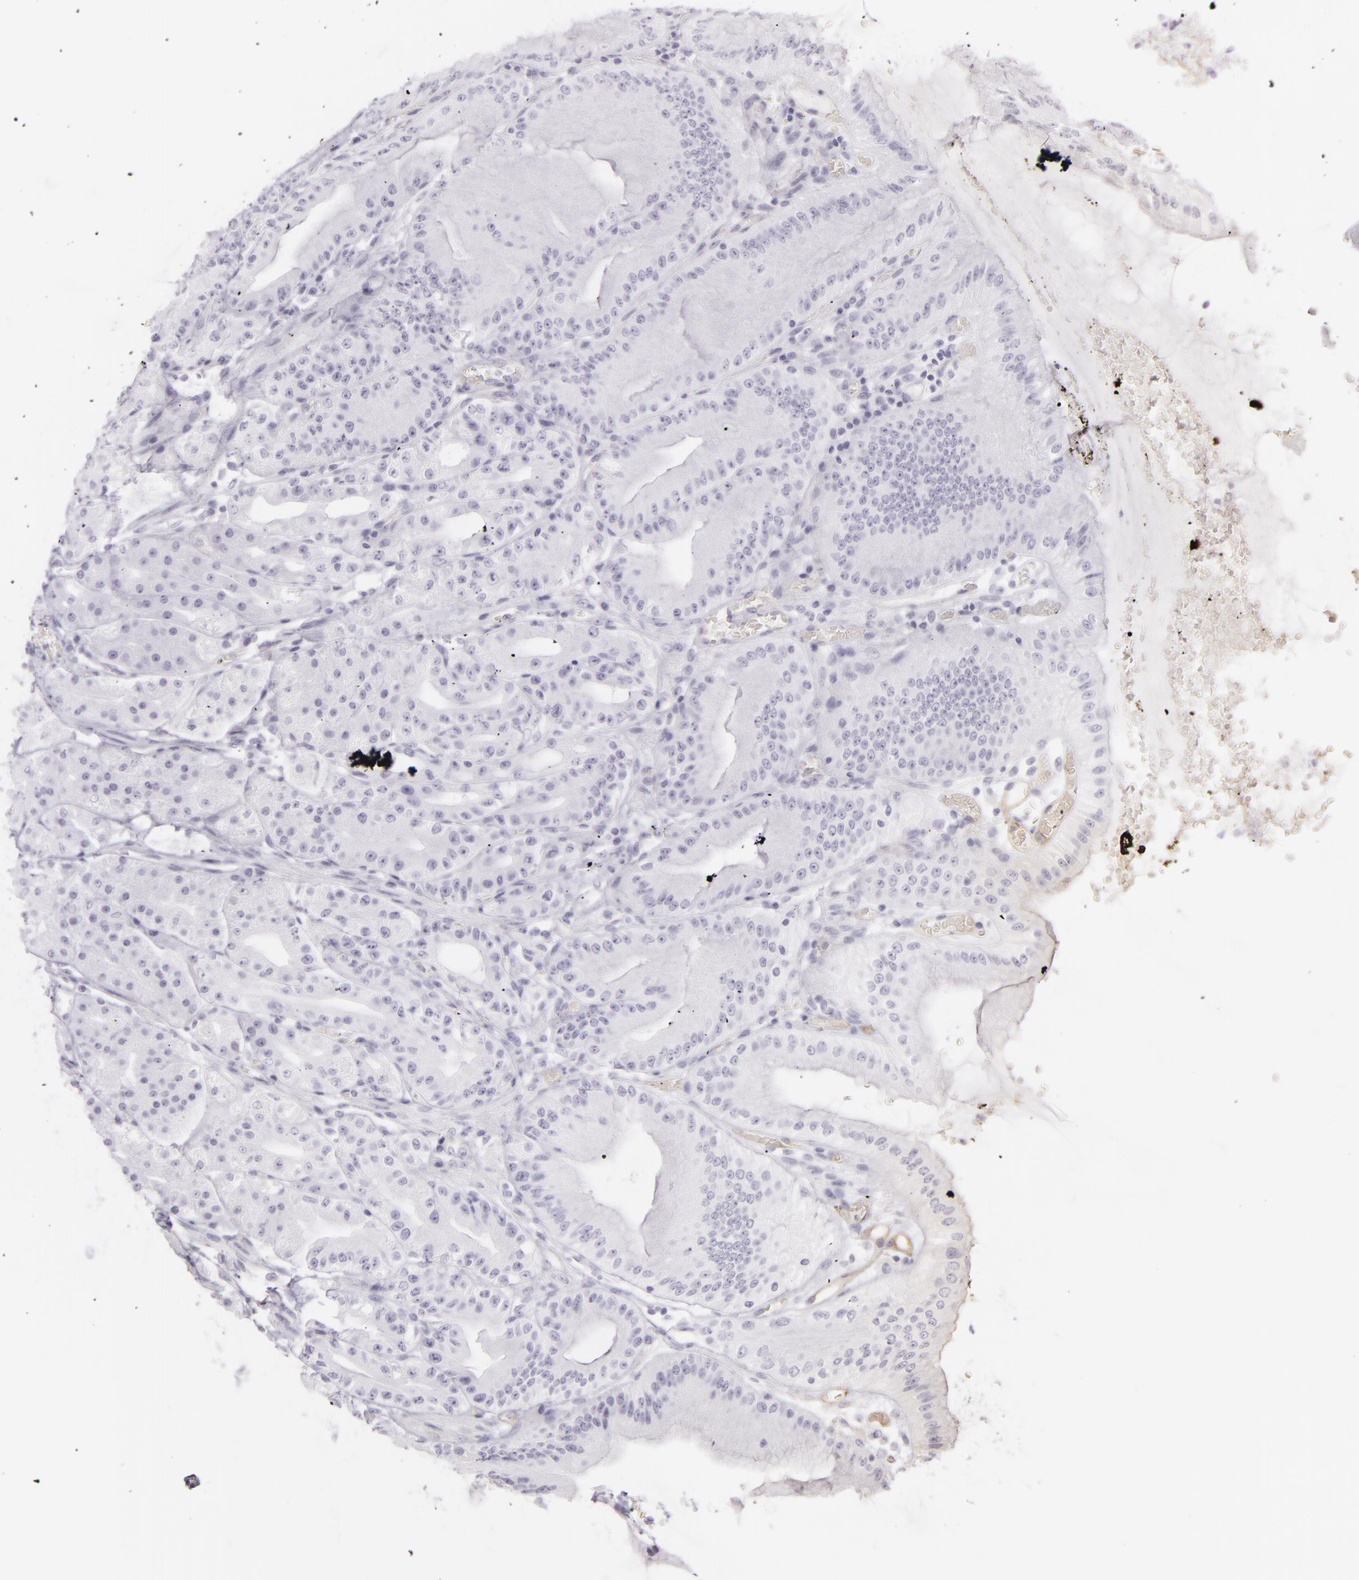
{"staining": {"intensity": "negative", "quantity": "none", "location": "none"}, "tissue": "stomach", "cell_type": "Glandular cells", "image_type": "normal", "snomed": [{"axis": "morphology", "description": "Normal tissue, NOS"}, {"axis": "topography", "description": "Stomach, lower"}], "caption": "Photomicrograph shows no protein positivity in glandular cells of unremarkable stomach.", "gene": "CD59", "patient": {"sex": "male", "age": 71}}